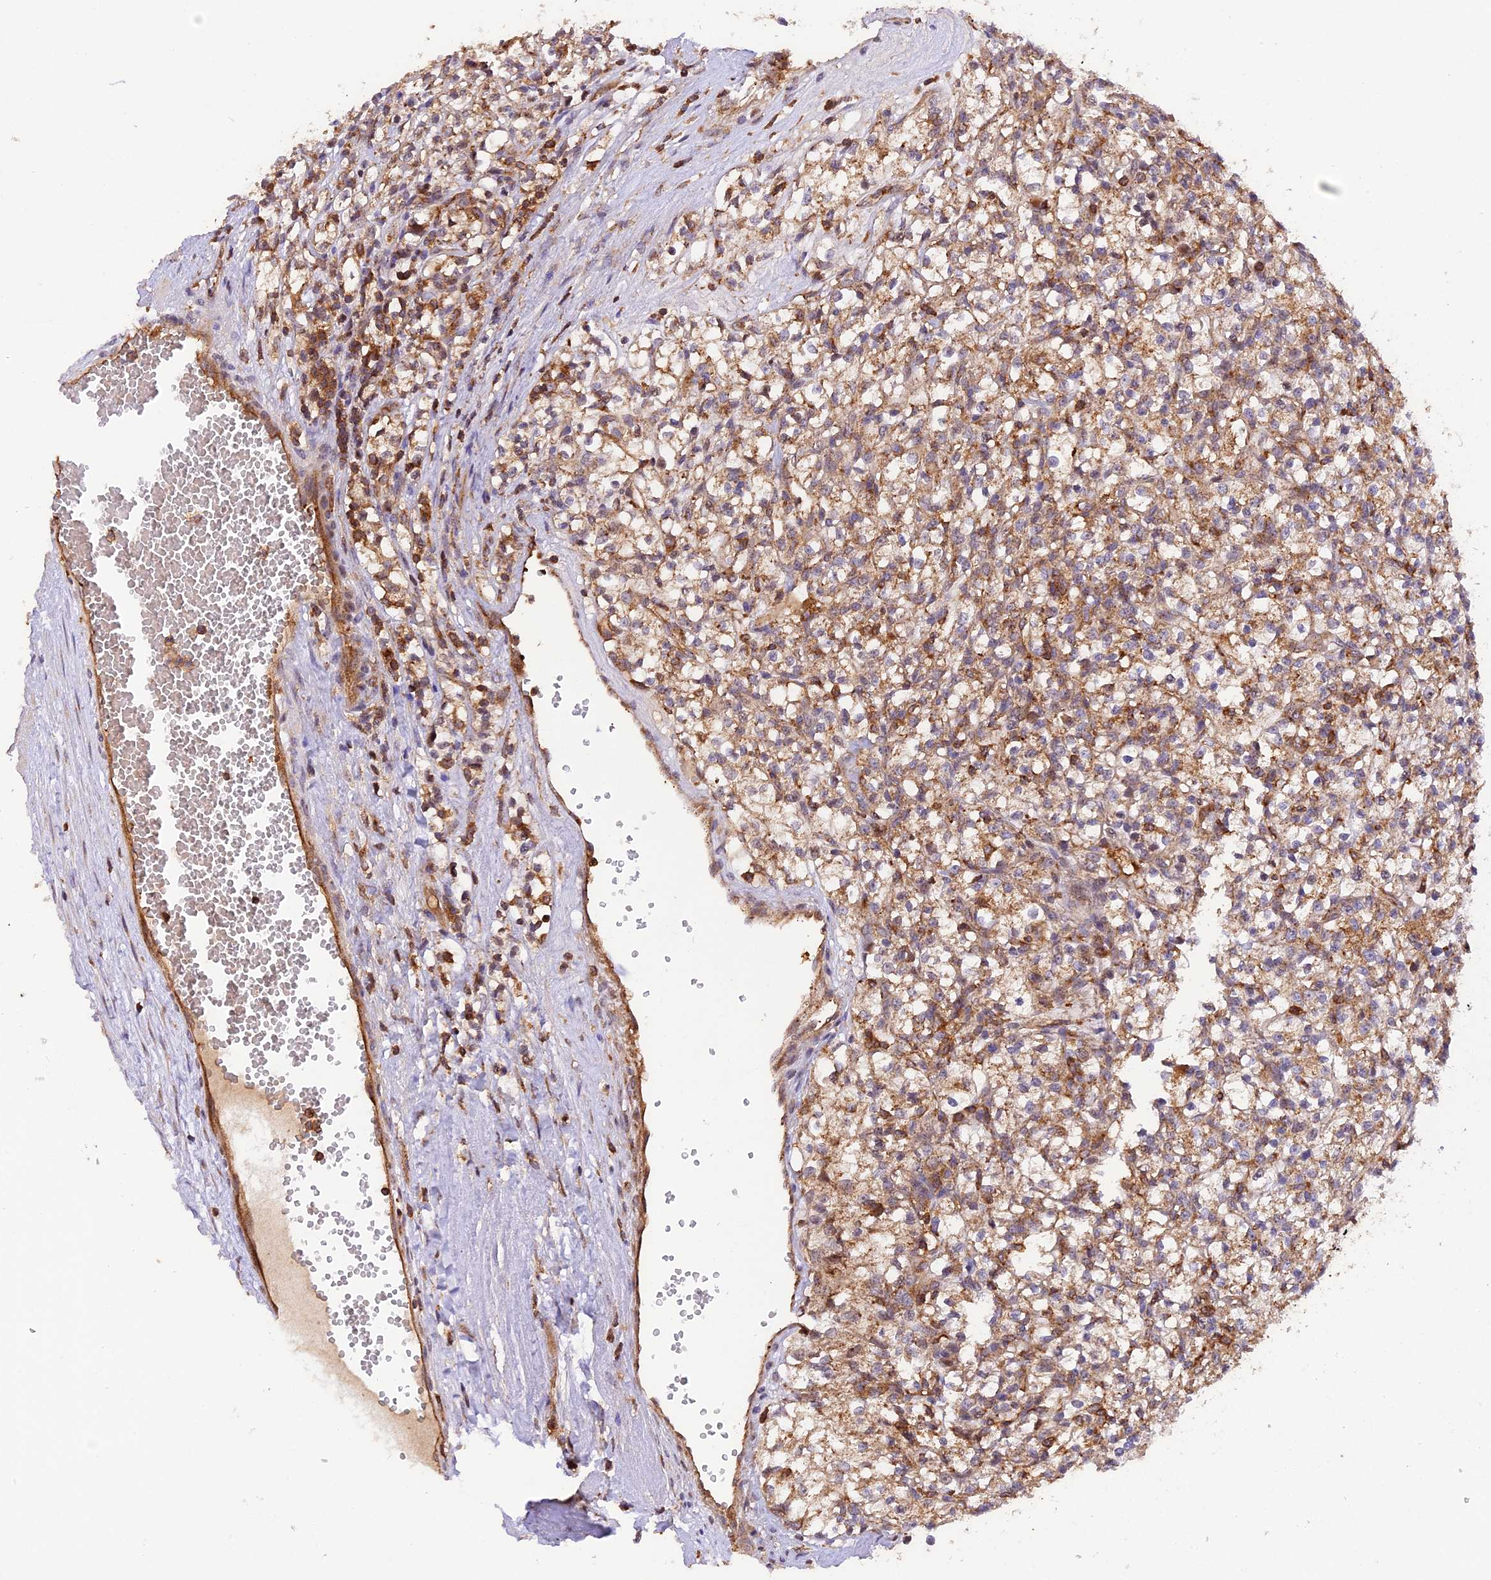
{"staining": {"intensity": "weak", "quantity": ">75%", "location": "cytoplasmic/membranous"}, "tissue": "renal cancer", "cell_type": "Tumor cells", "image_type": "cancer", "snomed": [{"axis": "morphology", "description": "Adenocarcinoma, NOS"}, {"axis": "topography", "description": "Kidney"}], "caption": "Protein staining shows weak cytoplasmic/membranous staining in approximately >75% of tumor cells in renal adenocarcinoma.", "gene": "PEX3", "patient": {"sex": "female", "age": 59}}